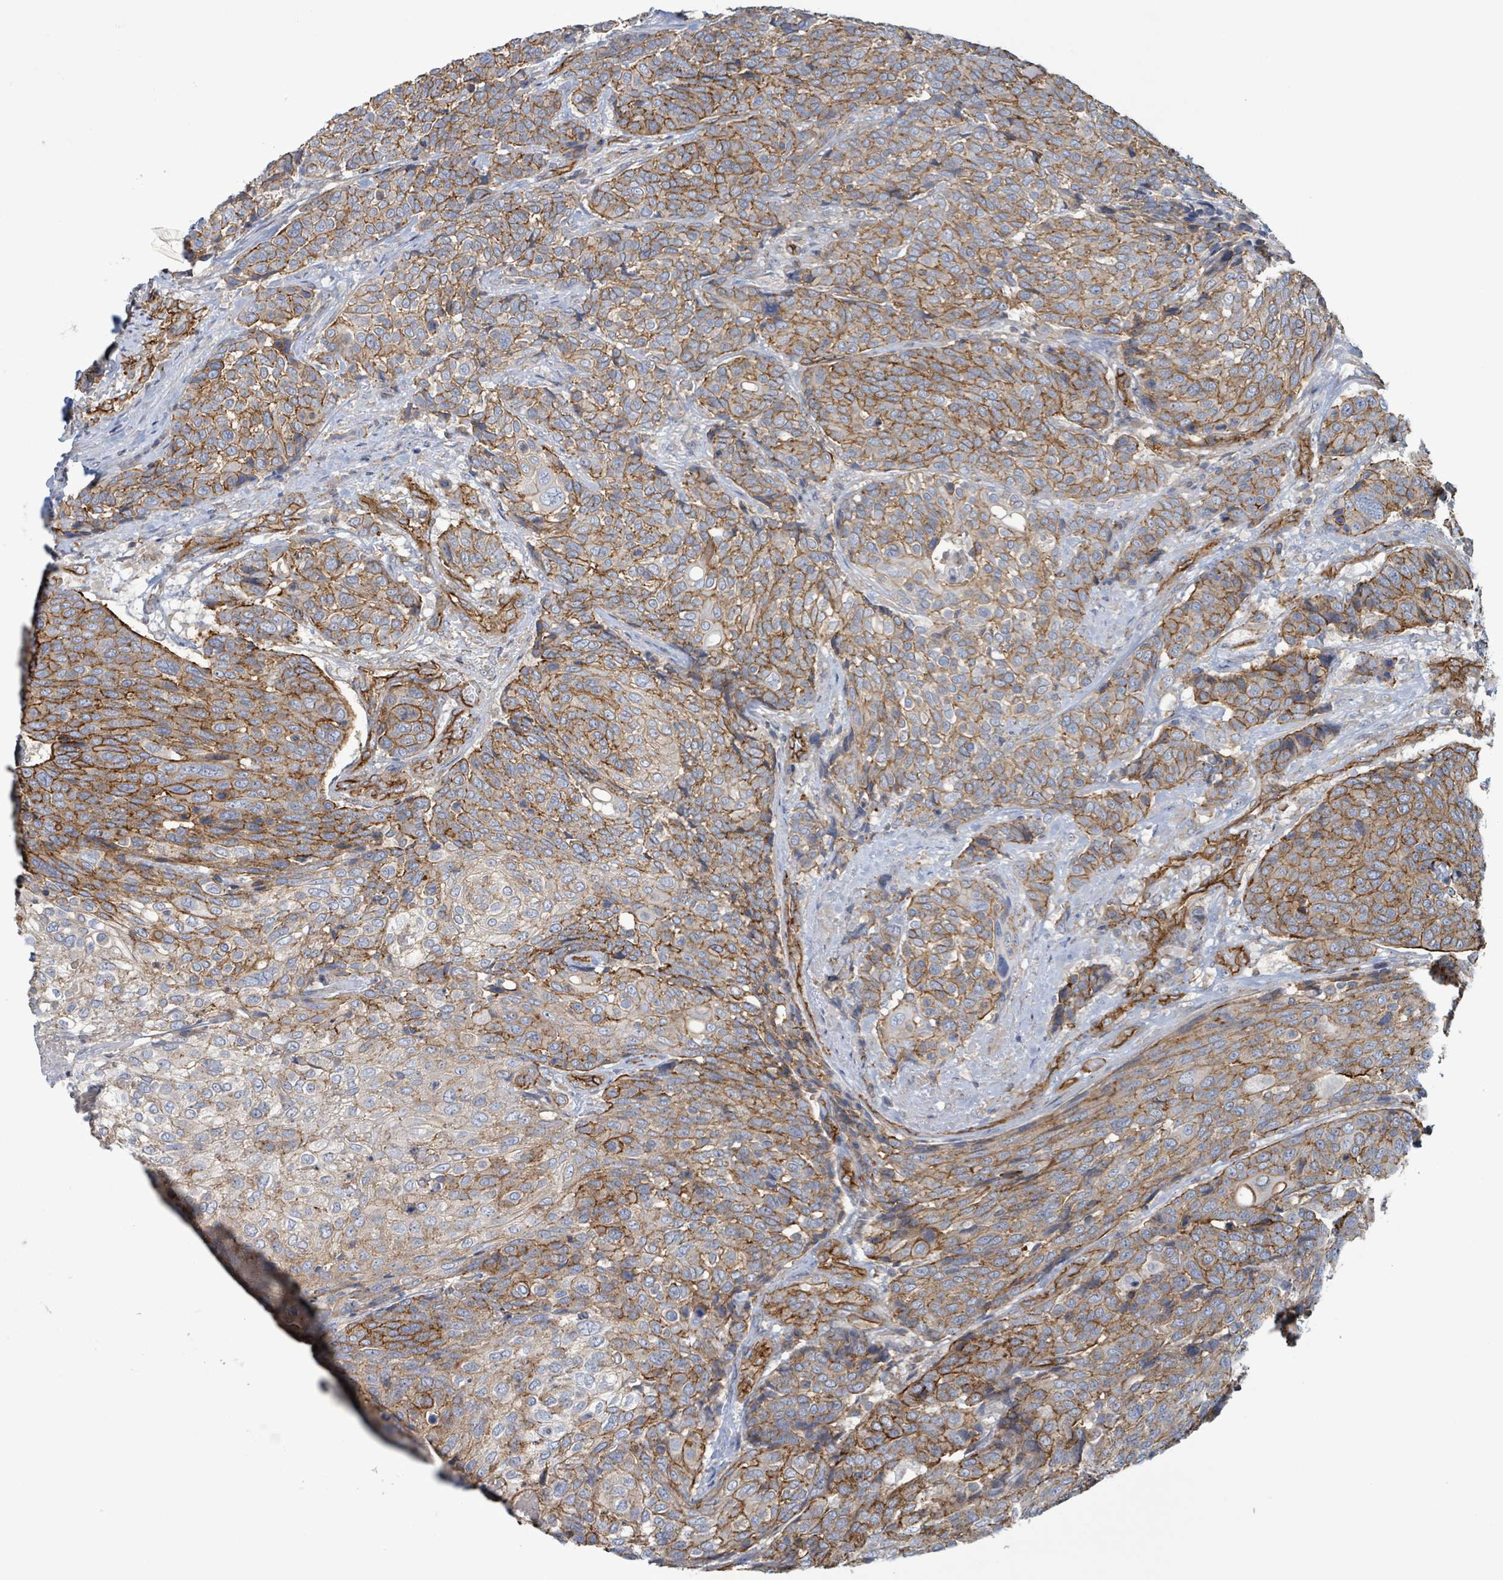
{"staining": {"intensity": "moderate", "quantity": ">75%", "location": "cytoplasmic/membranous"}, "tissue": "urothelial cancer", "cell_type": "Tumor cells", "image_type": "cancer", "snomed": [{"axis": "morphology", "description": "Urothelial carcinoma, High grade"}, {"axis": "topography", "description": "Urinary bladder"}], "caption": "Urothelial carcinoma (high-grade) stained with DAB immunohistochemistry exhibits medium levels of moderate cytoplasmic/membranous staining in about >75% of tumor cells.", "gene": "LDOC1", "patient": {"sex": "female", "age": 70}}